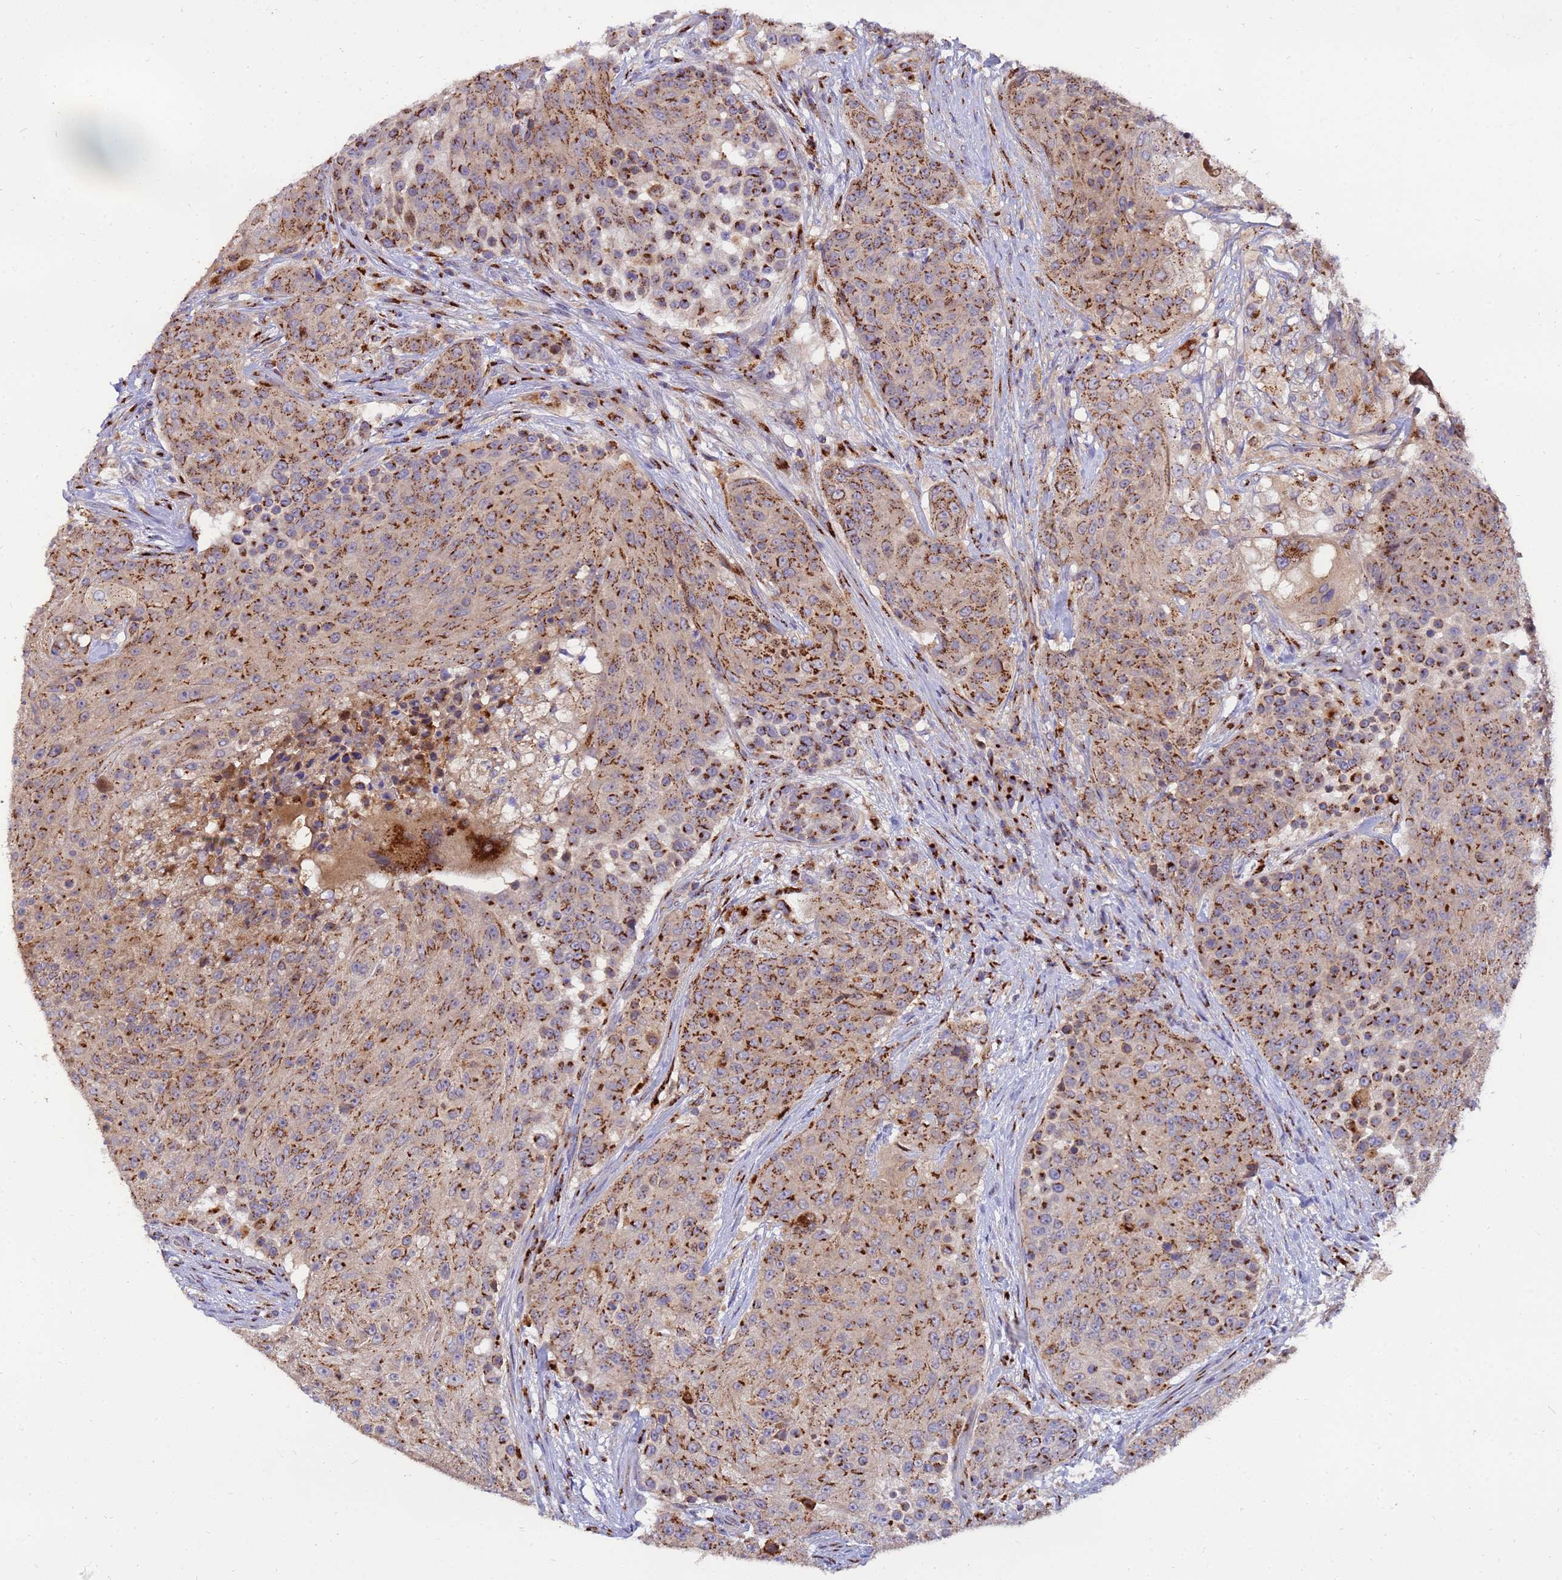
{"staining": {"intensity": "strong", "quantity": ">75%", "location": "cytoplasmic/membranous"}, "tissue": "urothelial cancer", "cell_type": "Tumor cells", "image_type": "cancer", "snomed": [{"axis": "morphology", "description": "Urothelial carcinoma, High grade"}, {"axis": "topography", "description": "Urinary bladder"}], "caption": "High-power microscopy captured an immunohistochemistry image of high-grade urothelial carcinoma, revealing strong cytoplasmic/membranous positivity in about >75% of tumor cells. (DAB (3,3'-diaminobenzidine) = brown stain, brightfield microscopy at high magnification).", "gene": "HPS3", "patient": {"sex": "female", "age": 63}}